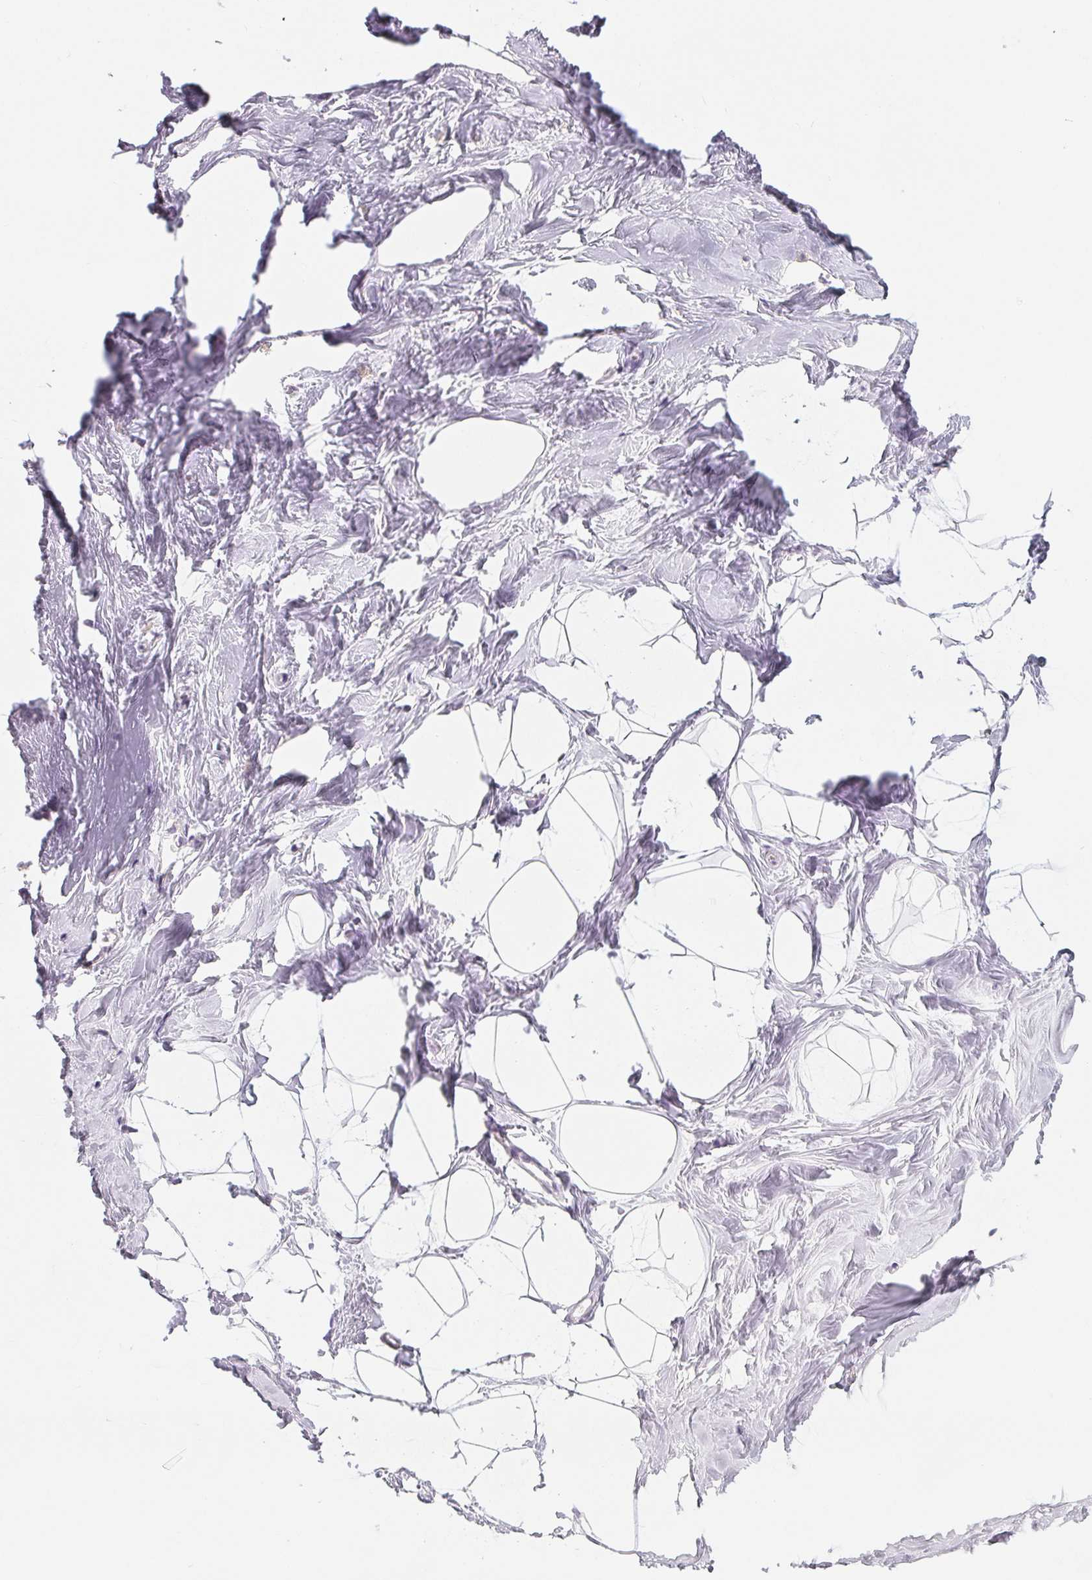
{"staining": {"intensity": "negative", "quantity": "none", "location": "none"}, "tissue": "breast", "cell_type": "Adipocytes", "image_type": "normal", "snomed": [{"axis": "morphology", "description": "Normal tissue, NOS"}, {"axis": "topography", "description": "Breast"}], "caption": "Protein analysis of unremarkable breast demonstrates no significant positivity in adipocytes.", "gene": "CD69", "patient": {"sex": "female", "age": 32}}